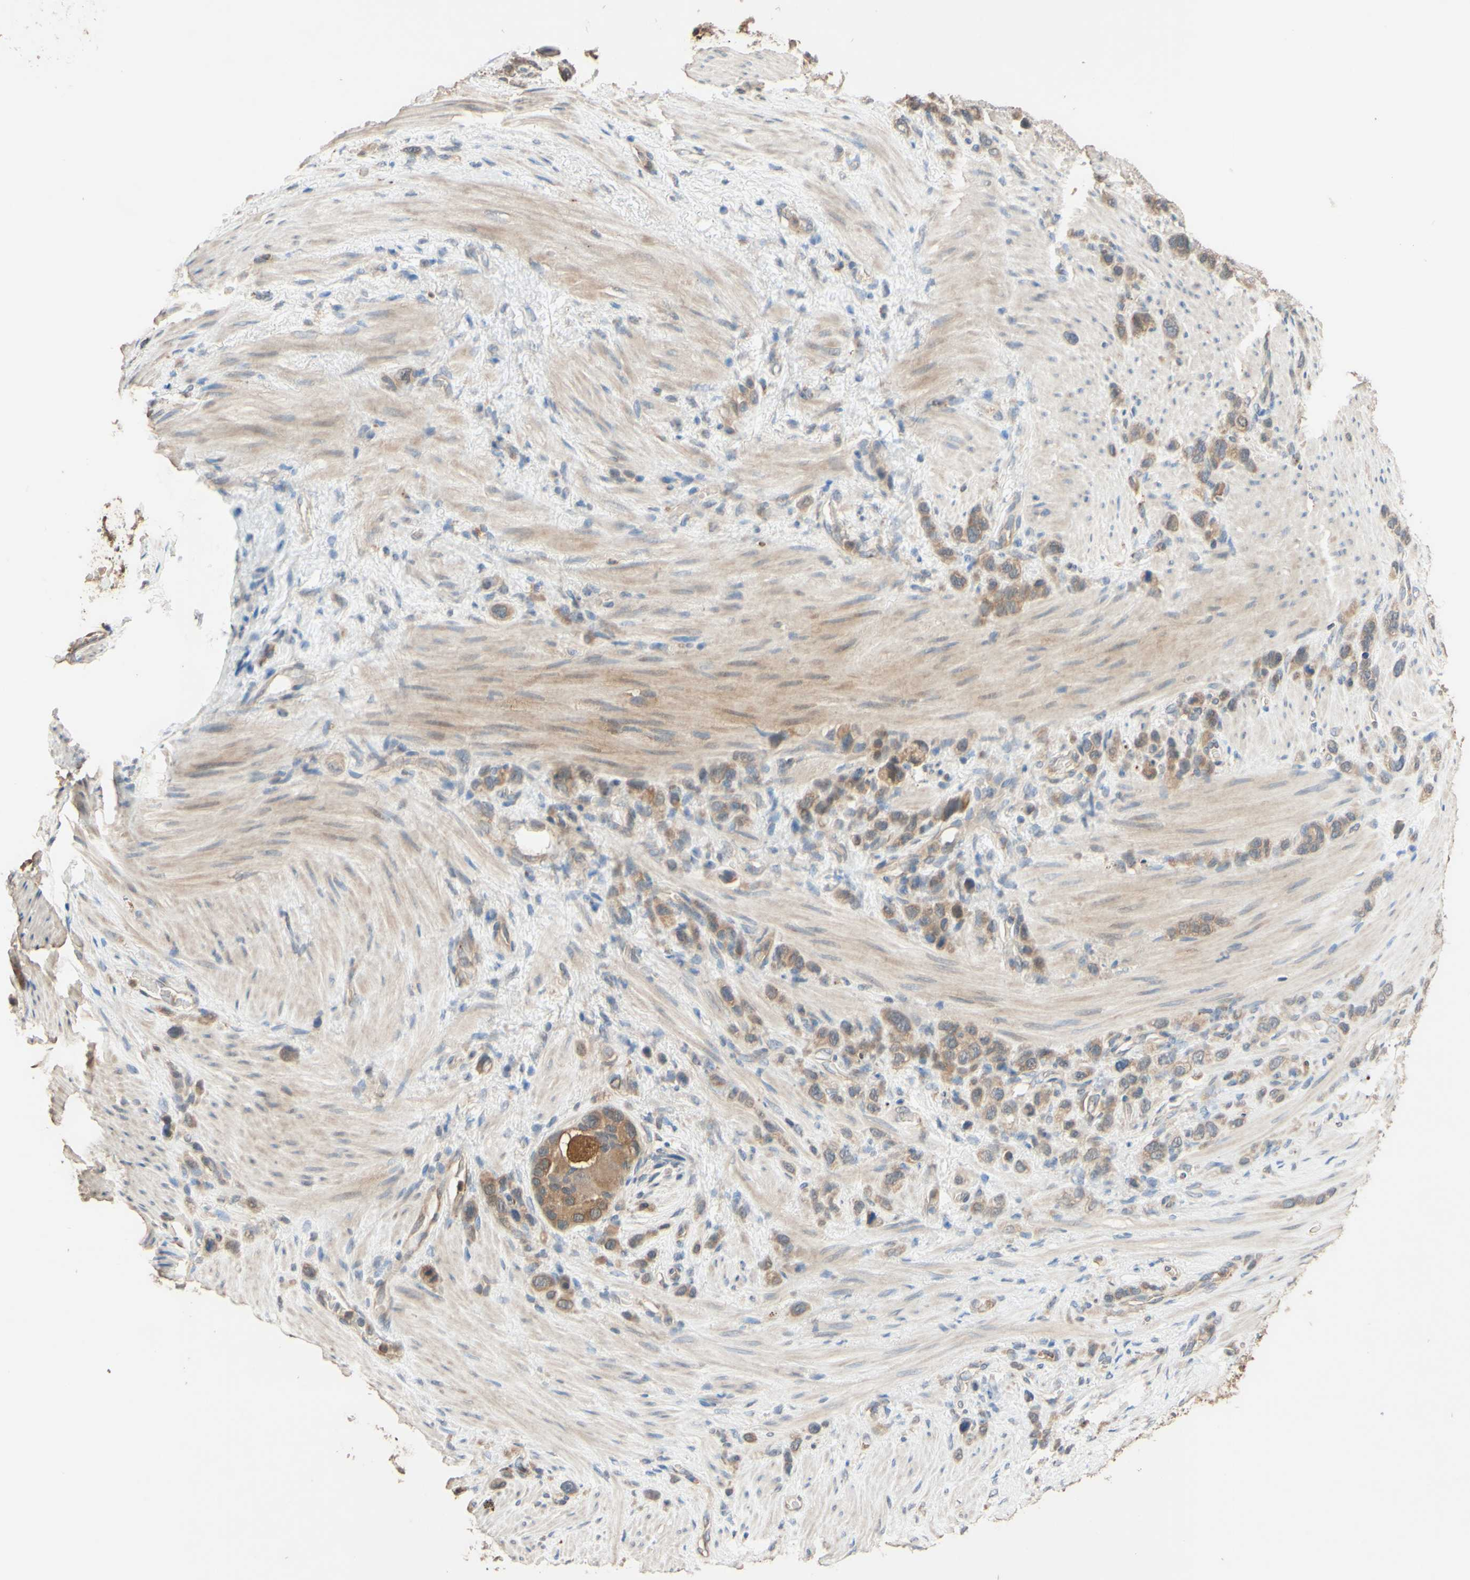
{"staining": {"intensity": "moderate", "quantity": ">75%", "location": "cytoplasmic/membranous"}, "tissue": "stomach cancer", "cell_type": "Tumor cells", "image_type": "cancer", "snomed": [{"axis": "morphology", "description": "Adenocarcinoma, NOS"}, {"axis": "morphology", "description": "Adenocarcinoma, High grade"}, {"axis": "topography", "description": "Stomach, upper"}, {"axis": "topography", "description": "Stomach, lower"}], "caption": "The micrograph demonstrates a brown stain indicating the presence of a protein in the cytoplasmic/membranous of tumor cells in stomach cancer (adenocarcinoma (high-grade)).", "gene": "SMIM19", "patient": {"sex": "female", "age": 65}}